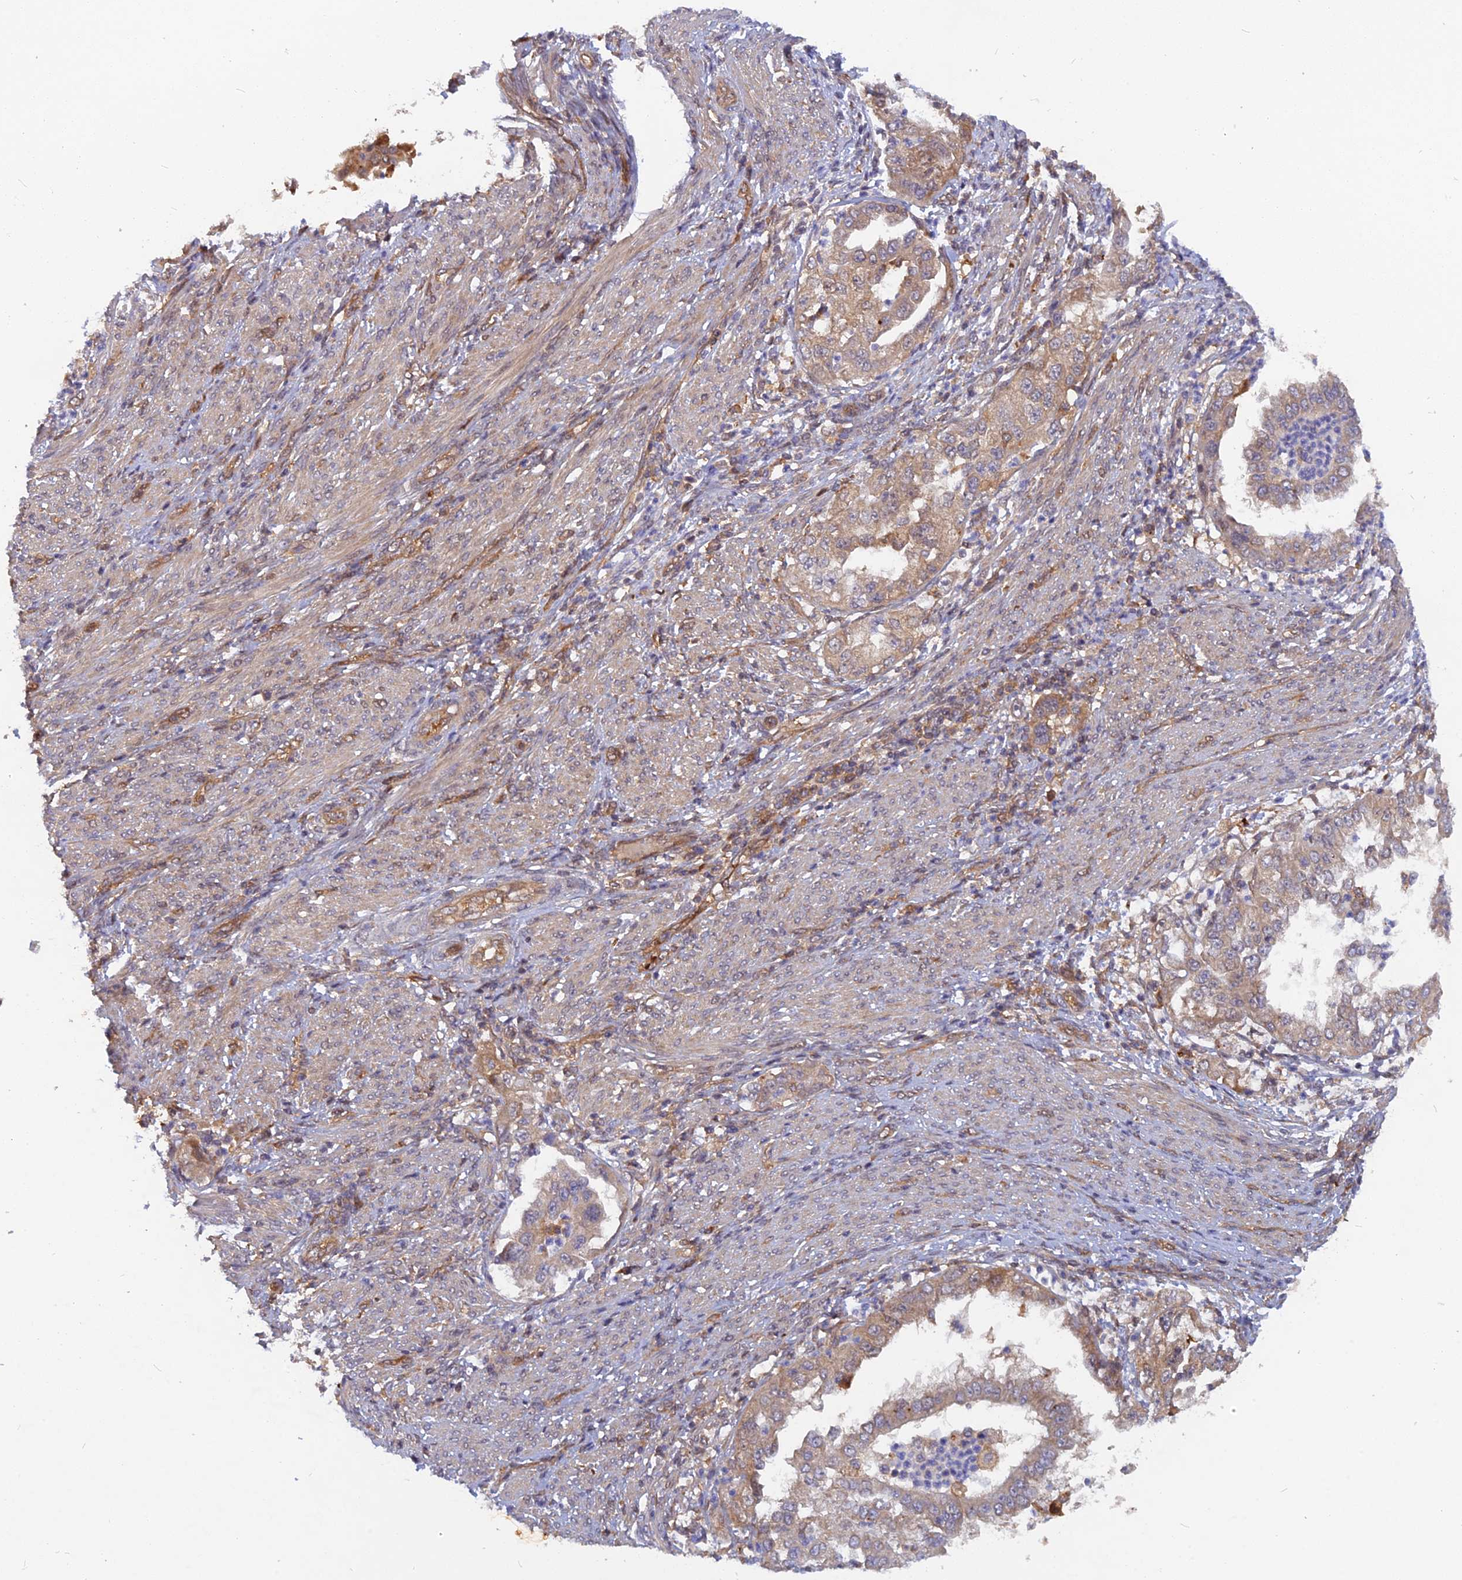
{"staining": {"intensity": "moderate", "quantity": ">75%", "location": "cytoplasmic/membranous"}, "tissue": "endometrial cancer", "cell_type": "Tumor cells", "image_type": "cancer", "snomed": [{"axis": "morphology", "description": "Adenocarcinoma, NOS"}, {"axis": "topography", "description": "Endometrium"}], "caption": "A brown stain labels moderate cytoplasmic/membranous positivity of a protein in endometrial adenocarcinoma tumor cells. The staining is performed using DAB (3,3'-diaminobenzidine) brown chromogen to label protein expression. The nuclei are counter-stained blue using hematoxylin.", "gene": "ARL2BP", "patient": {"sex": "female", "age": 85}}